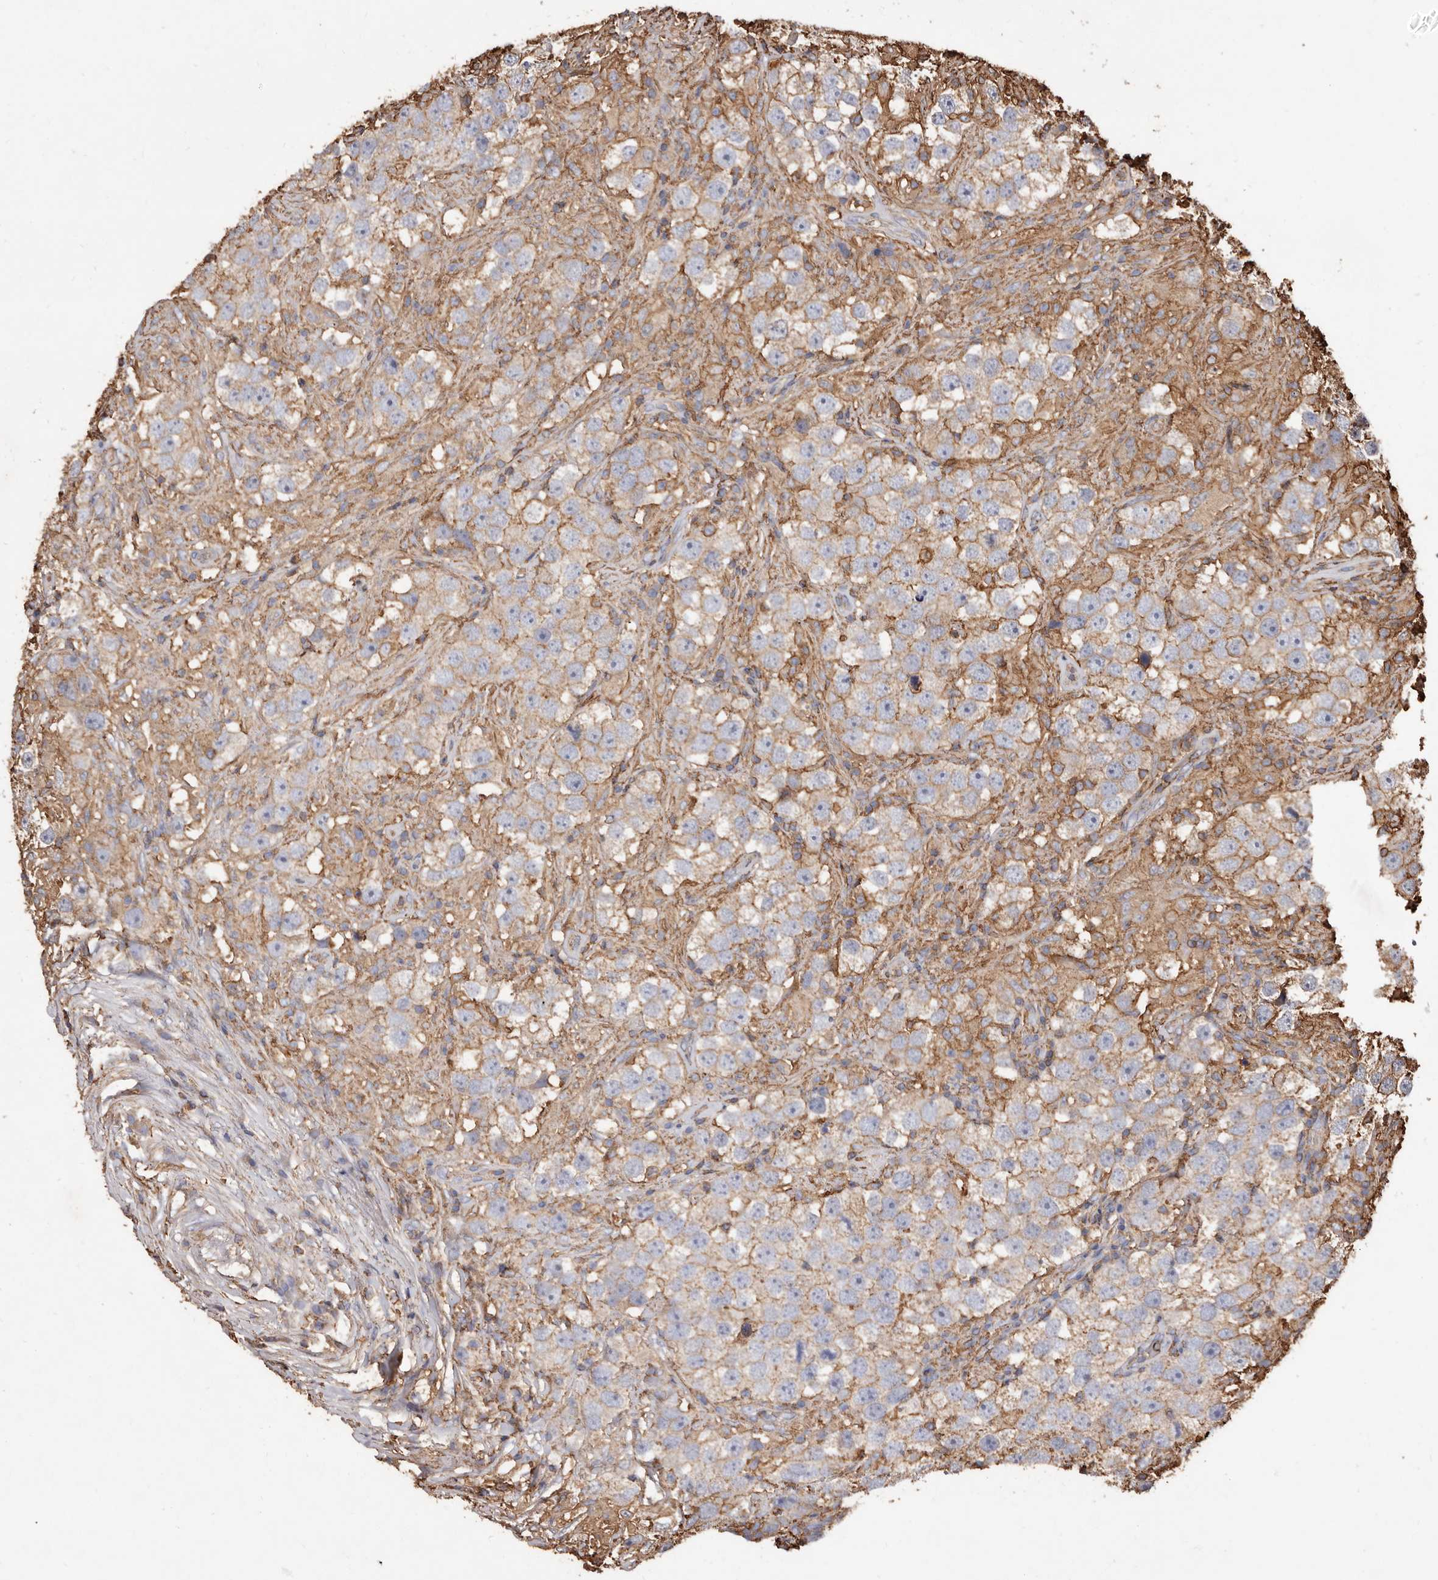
{"staining": {"intensity": "moderate", "quantity": ">75%", "location": "cytoplasmic/membranous"}, "tissue": "testis cancer", "cell_type": "Tumor cells", "image_type": "cancer", "snomed": [{"axis": "morphology", "description": "Seminoma, NOS"}, {"axis": "topography", "description": "Testis"}], "caption": "Human seminoma (testis) stained for a protein (brown) exhibits moderate cytoplasmic/membranous positive positivity in about >75% of tumor cells.", "gene": "COQ8B", "patient": {"sex": "male", "age": 49}}